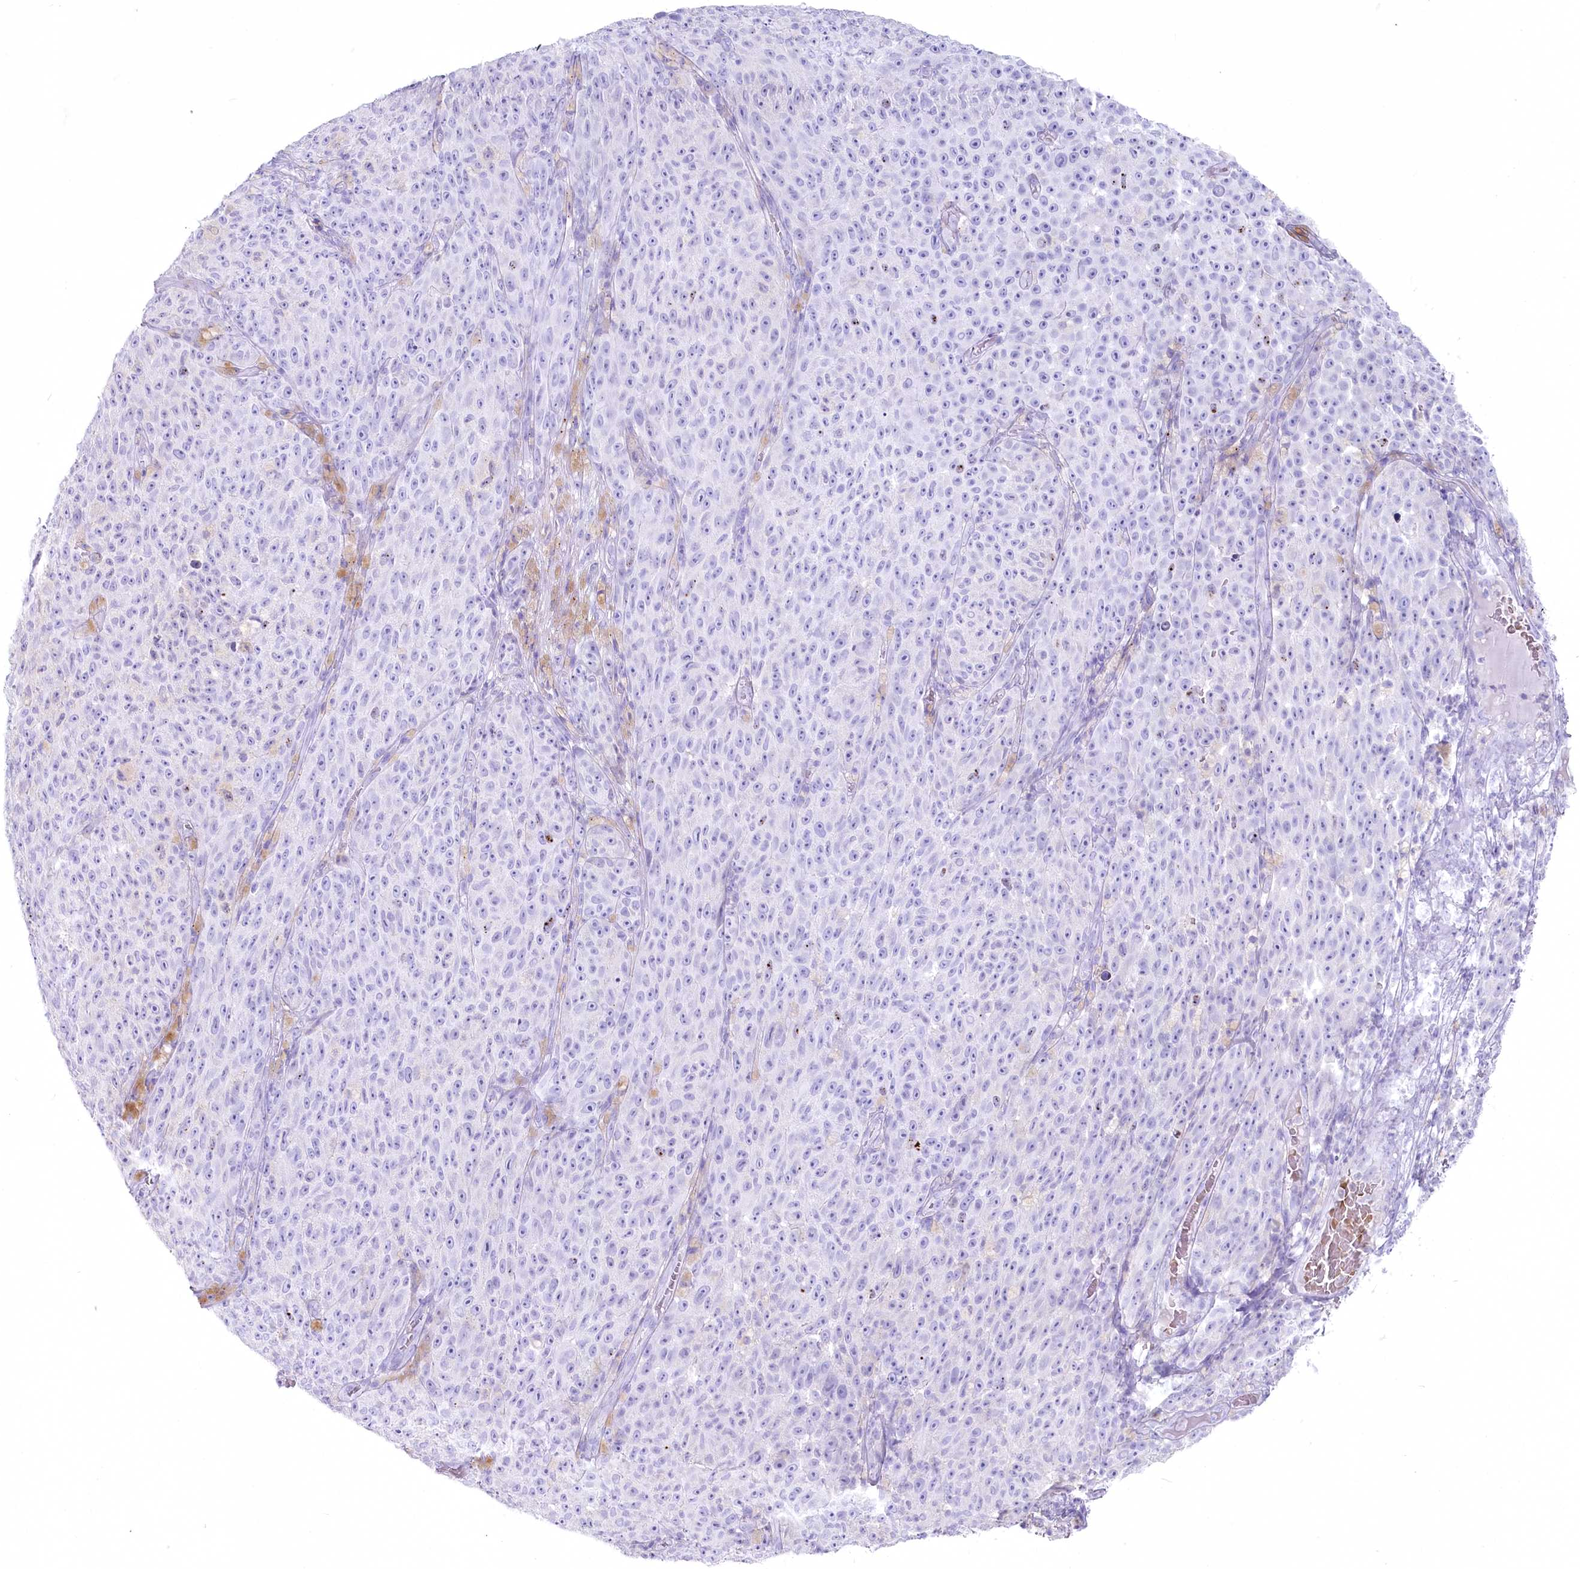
{"staining": {"intensity": "negative", "quantity": "none", "location": "none"}, "tissue": "melanoma", "cell_type": "Tumor cells", "image_type": "cancer", "snomed": [{"axis": "morphology", "description": "Malignant melanoma, NOS"}, {"axis": "topography", "description": "Skin"}], "caption": "High magnification brightfield microscopy of malignant melanoma stained with DAB (3,3'-diaminobenzidine) (brown) and counterstained with hematoxylin (blue): tumor cells show no significant expression.", "gene": "IFIT5", "patient": {"sex": "female", "age": 82}}